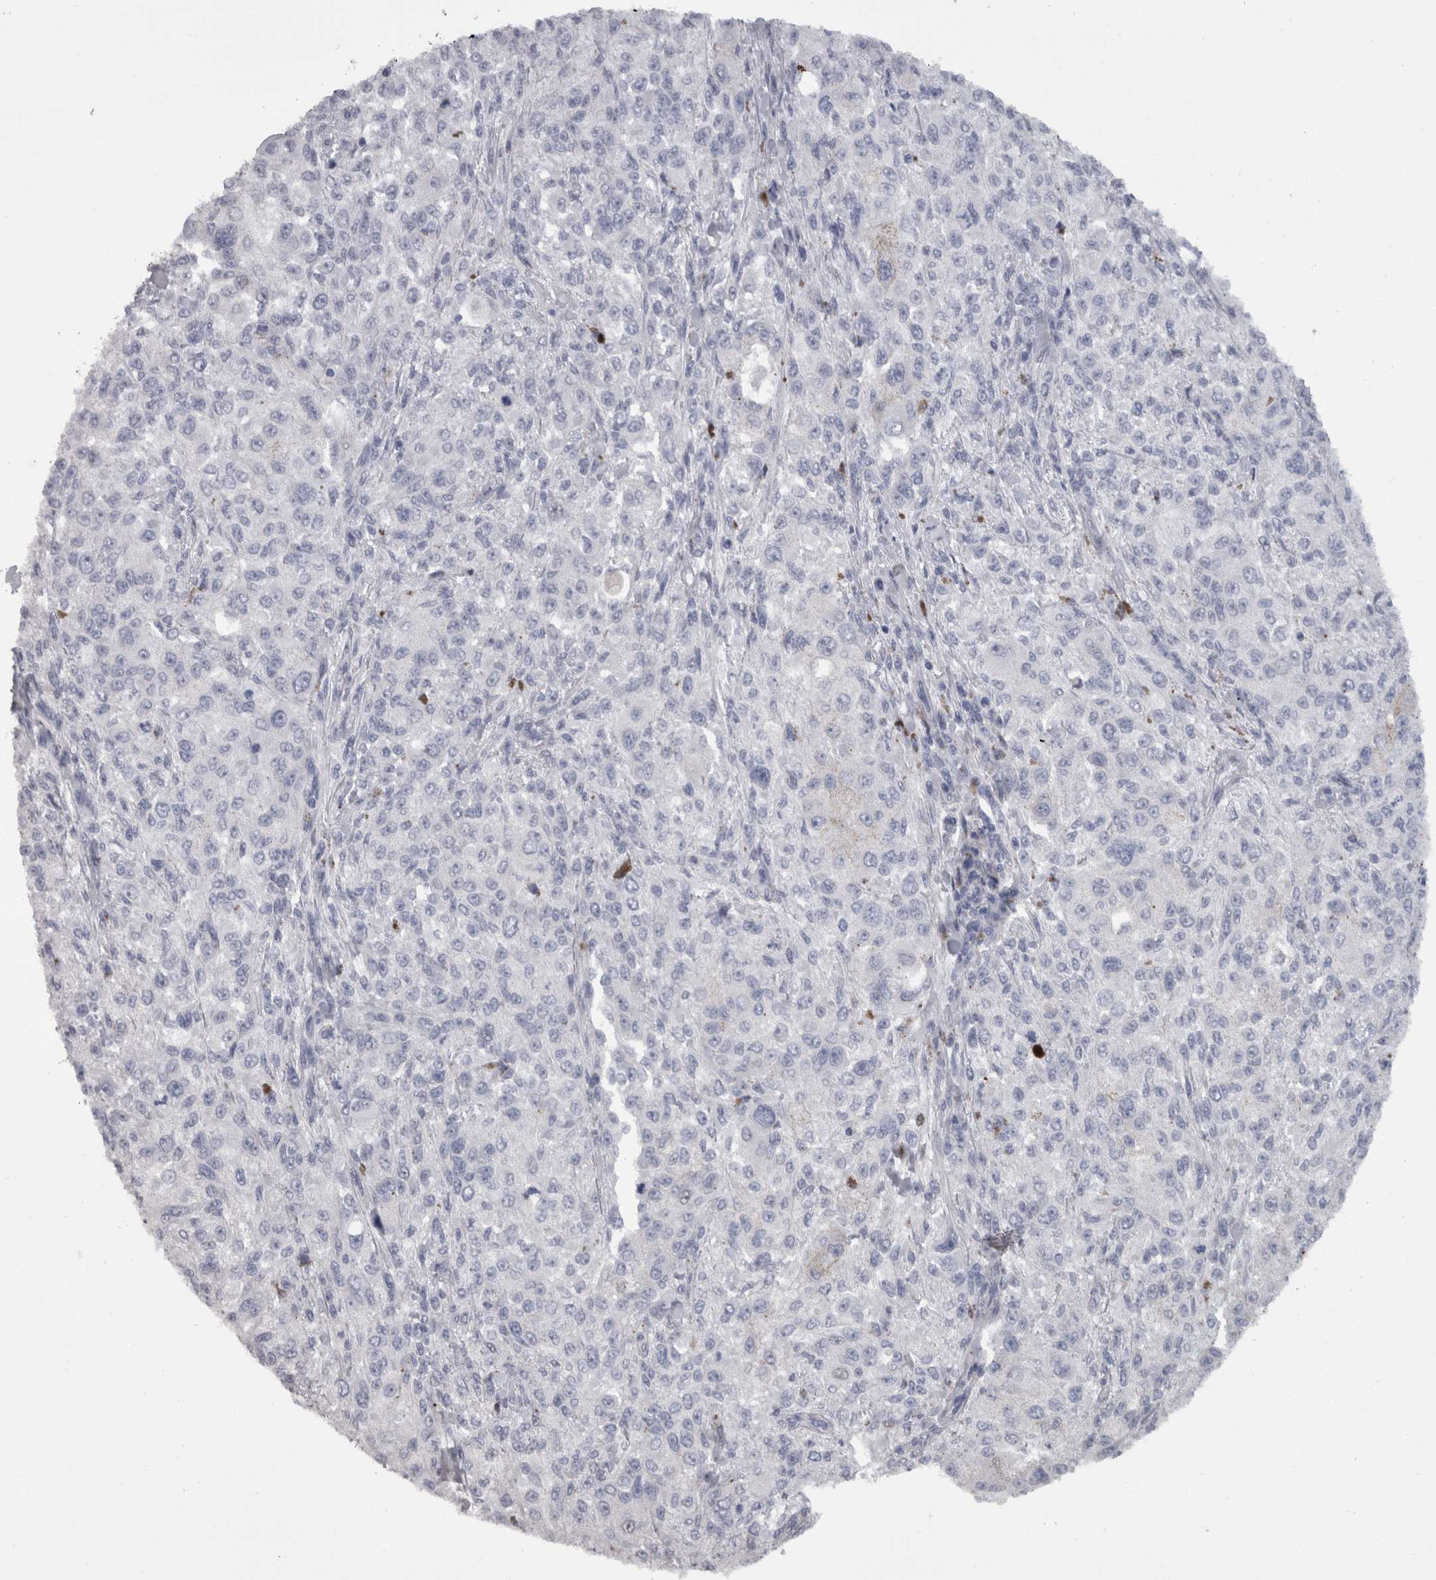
{"staining": {"intensity": "negative", "quantity": "none", "location": "none"}, "tissue": "melanoma", "cell_type": "Tumor cells", "image_type": "cancer", "snomed": [{"axis": "morphology", "description": "Necrosis, NOS"}, {"axis": "morphology", "description": "Malignant melanoma, NOS"}, {"axis": "topography", "description": "Skin"}], "caption": "Melanoma was stained to show a protein in brown. There is no significant staining in tumor cells.", "gene": "CAMK2D", "patient": {"sex": "female", "age": 87}}